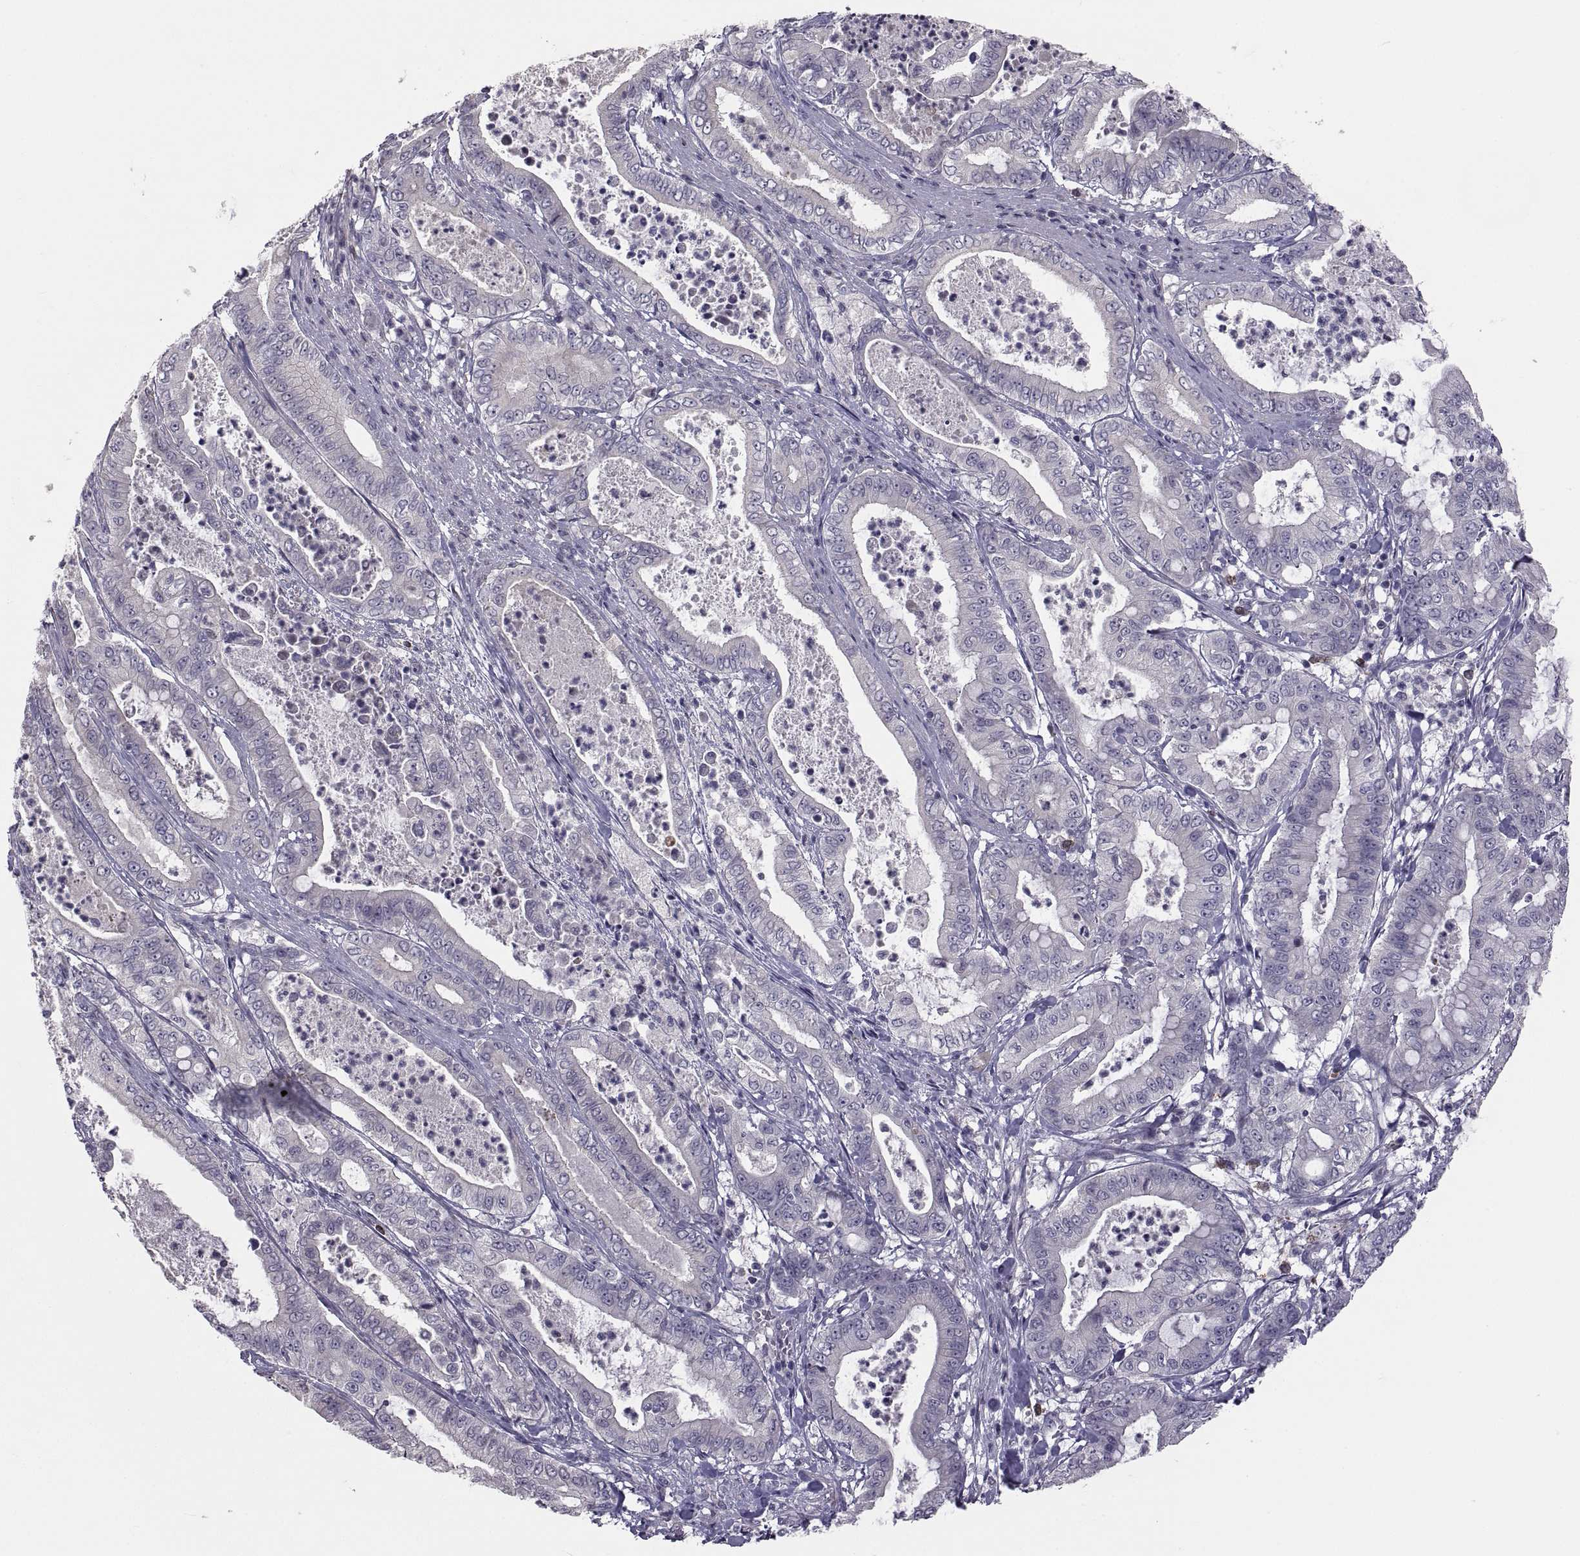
{"staining": {"intensity": "negative", "quantity": "none", "location": "none"}, "tissue": "pancreatic cancer", "cell_type": "Tumor cells", "image_type": "cancer", "snomed": [{"axis": "morphology", "description": "Adenocarcinoma, NOS"}, {"axis": "topography", "description": "Pancreas"}], "caption": "The IHC histopathology image has no significant staining in tumor cells of pancreatic cancer (adenocarcinoma) tissue.", "gene": "NPTX2", "patient": {"sex": "male", "age": 71}}